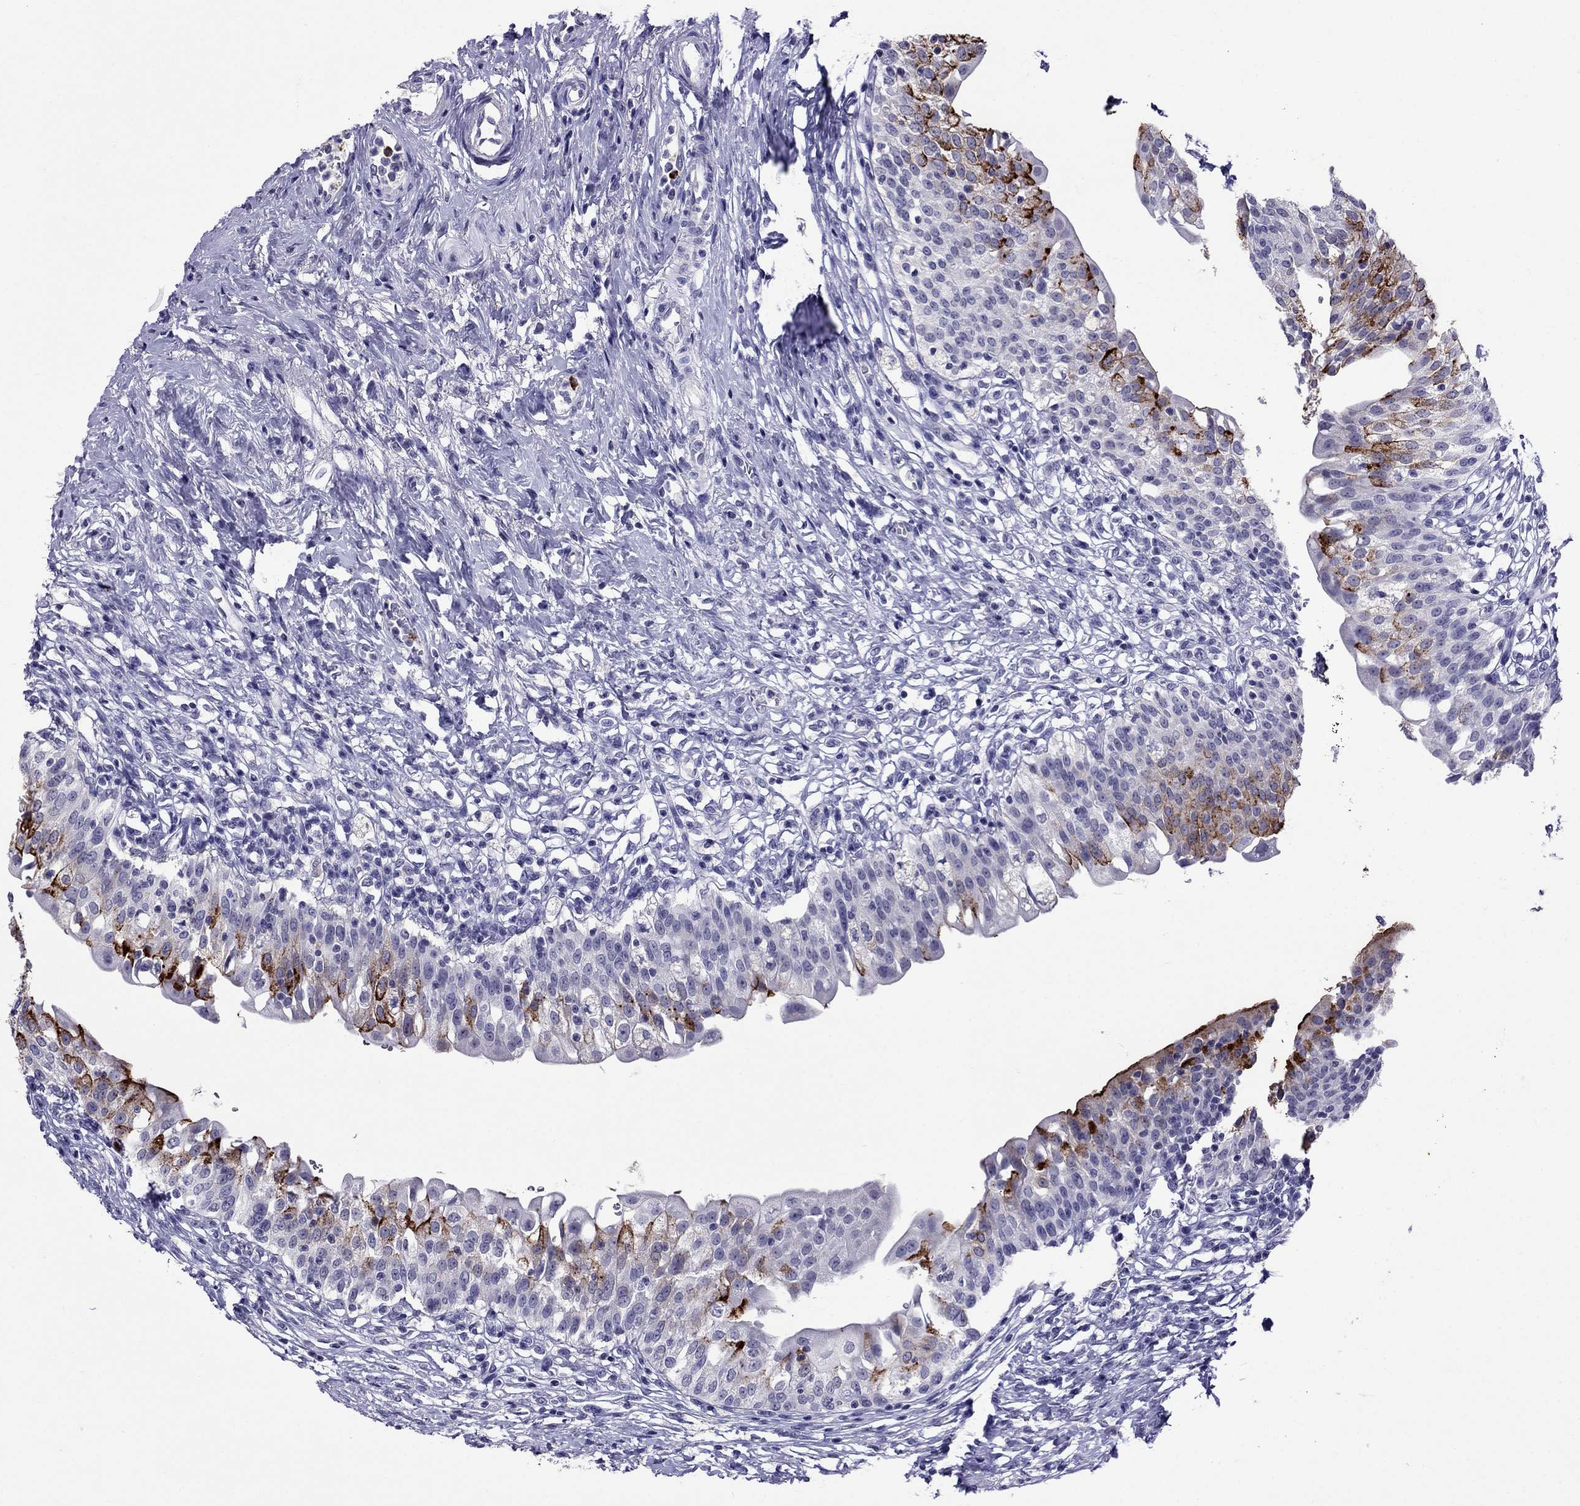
{"staining": {"intensity": "strong", "quantity": "<25%", "location": "cytoplasmic/membranous"}, "tissue": "urinary bladder", "cell_type": "Urothelial cells", "image_type": "normal", "snomed": [{"axis": "morphology", "description": "Normal tissue, NOS"}, {"axis": "topography", "description": "Urinary bladder"}], "caption": "Urothelial cells reveal medium levels of strong cytoplasmic/membranous expression in about <25% of cells in normal urinary bladder.", "gene": "OLFM4", "patient": {"sex": "male", "age": 76}}